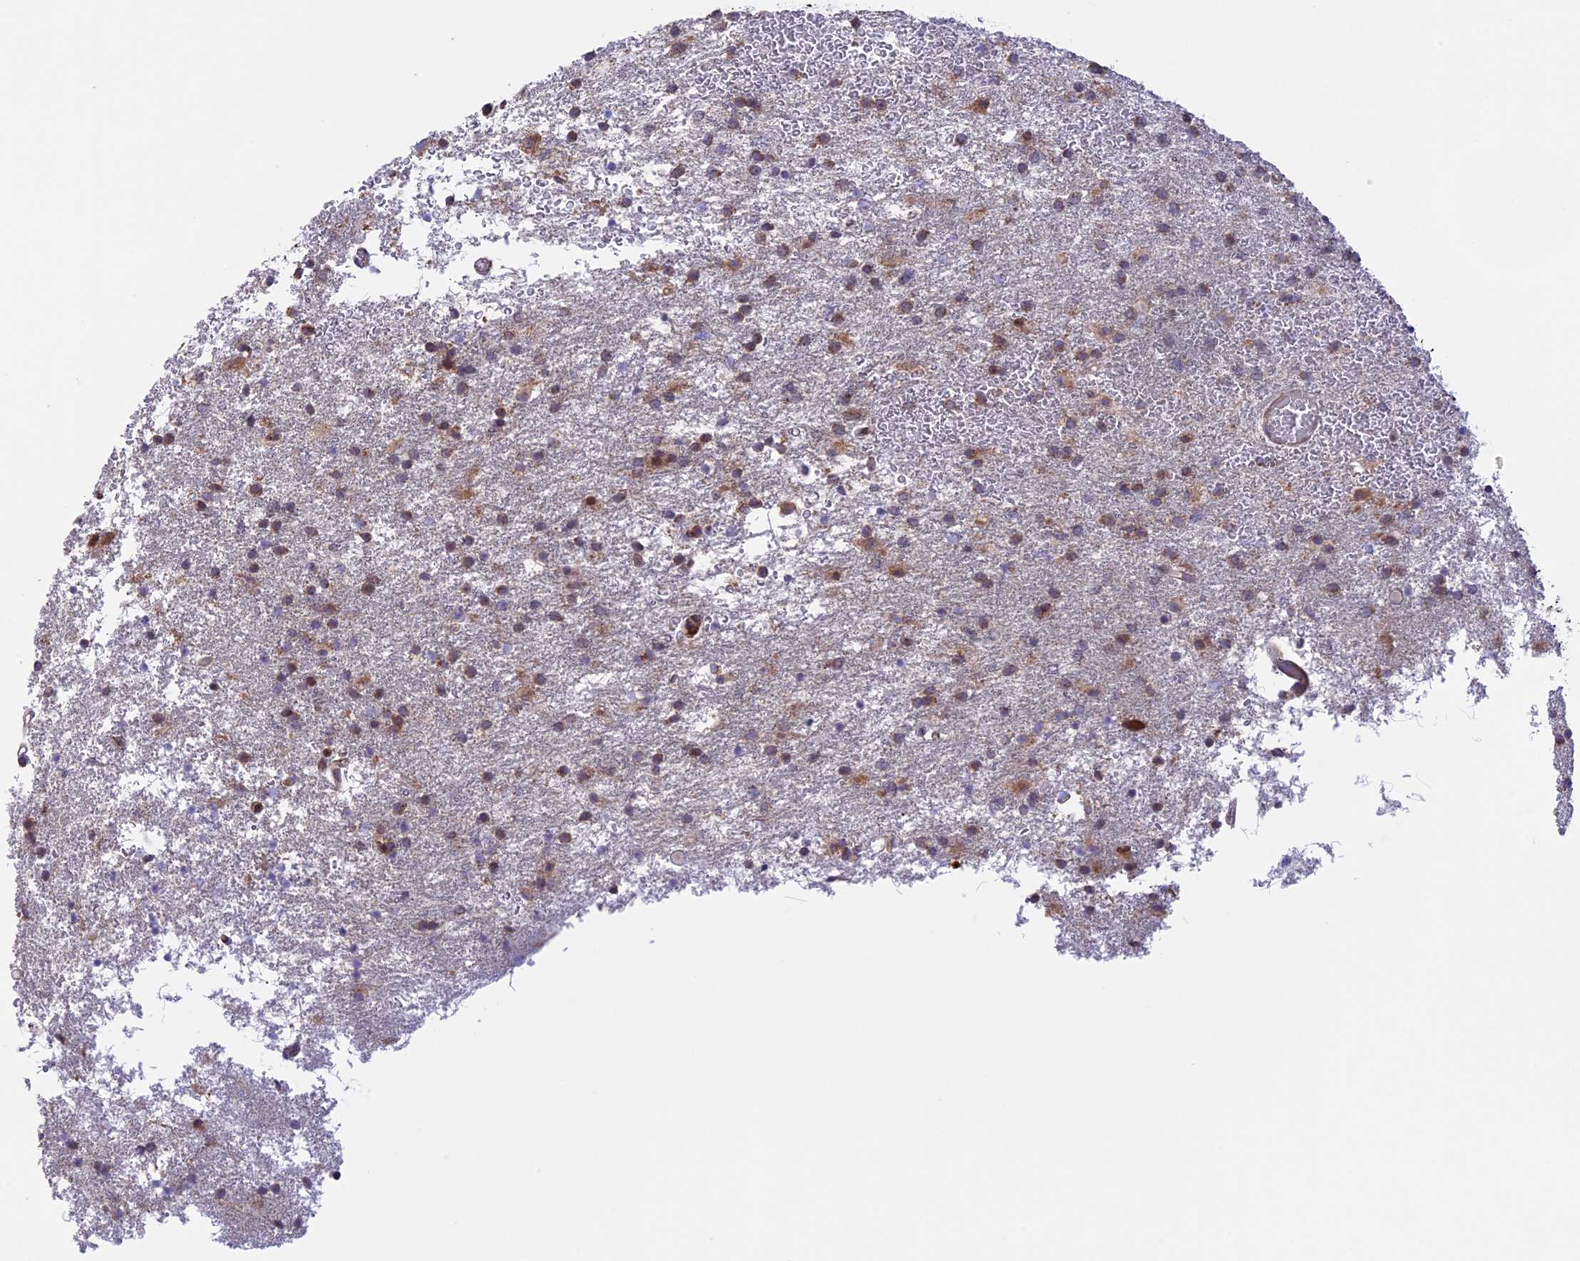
{"staining": {"intensity": "moderate", "quantity": "25%-75%", "location": "cytoplasmic/membranous"}, "tissue": "glioma", "cell_type": "Tumor cells", "image_type": "cancer", "snomed": [{"axis": "morphology", "description": "Glioma, malignant, Low grade"}, {"axis": "topography", "description": "Brain"}], "caption": "Immunohistochemical staining of low-grade glioma (malignant) reveals medium levels of moderate cytoplasmic/membranous staining in about 25%-75% of tumor cells. The staining is performed using DAB (3,3'-diaminobenzidine) brown chromogen to label protein expression. The nuclei are counter-stained blue using hematoxylin.", "gene": "DMRTA2", "patient": {"sex": "male", "age": 65}}